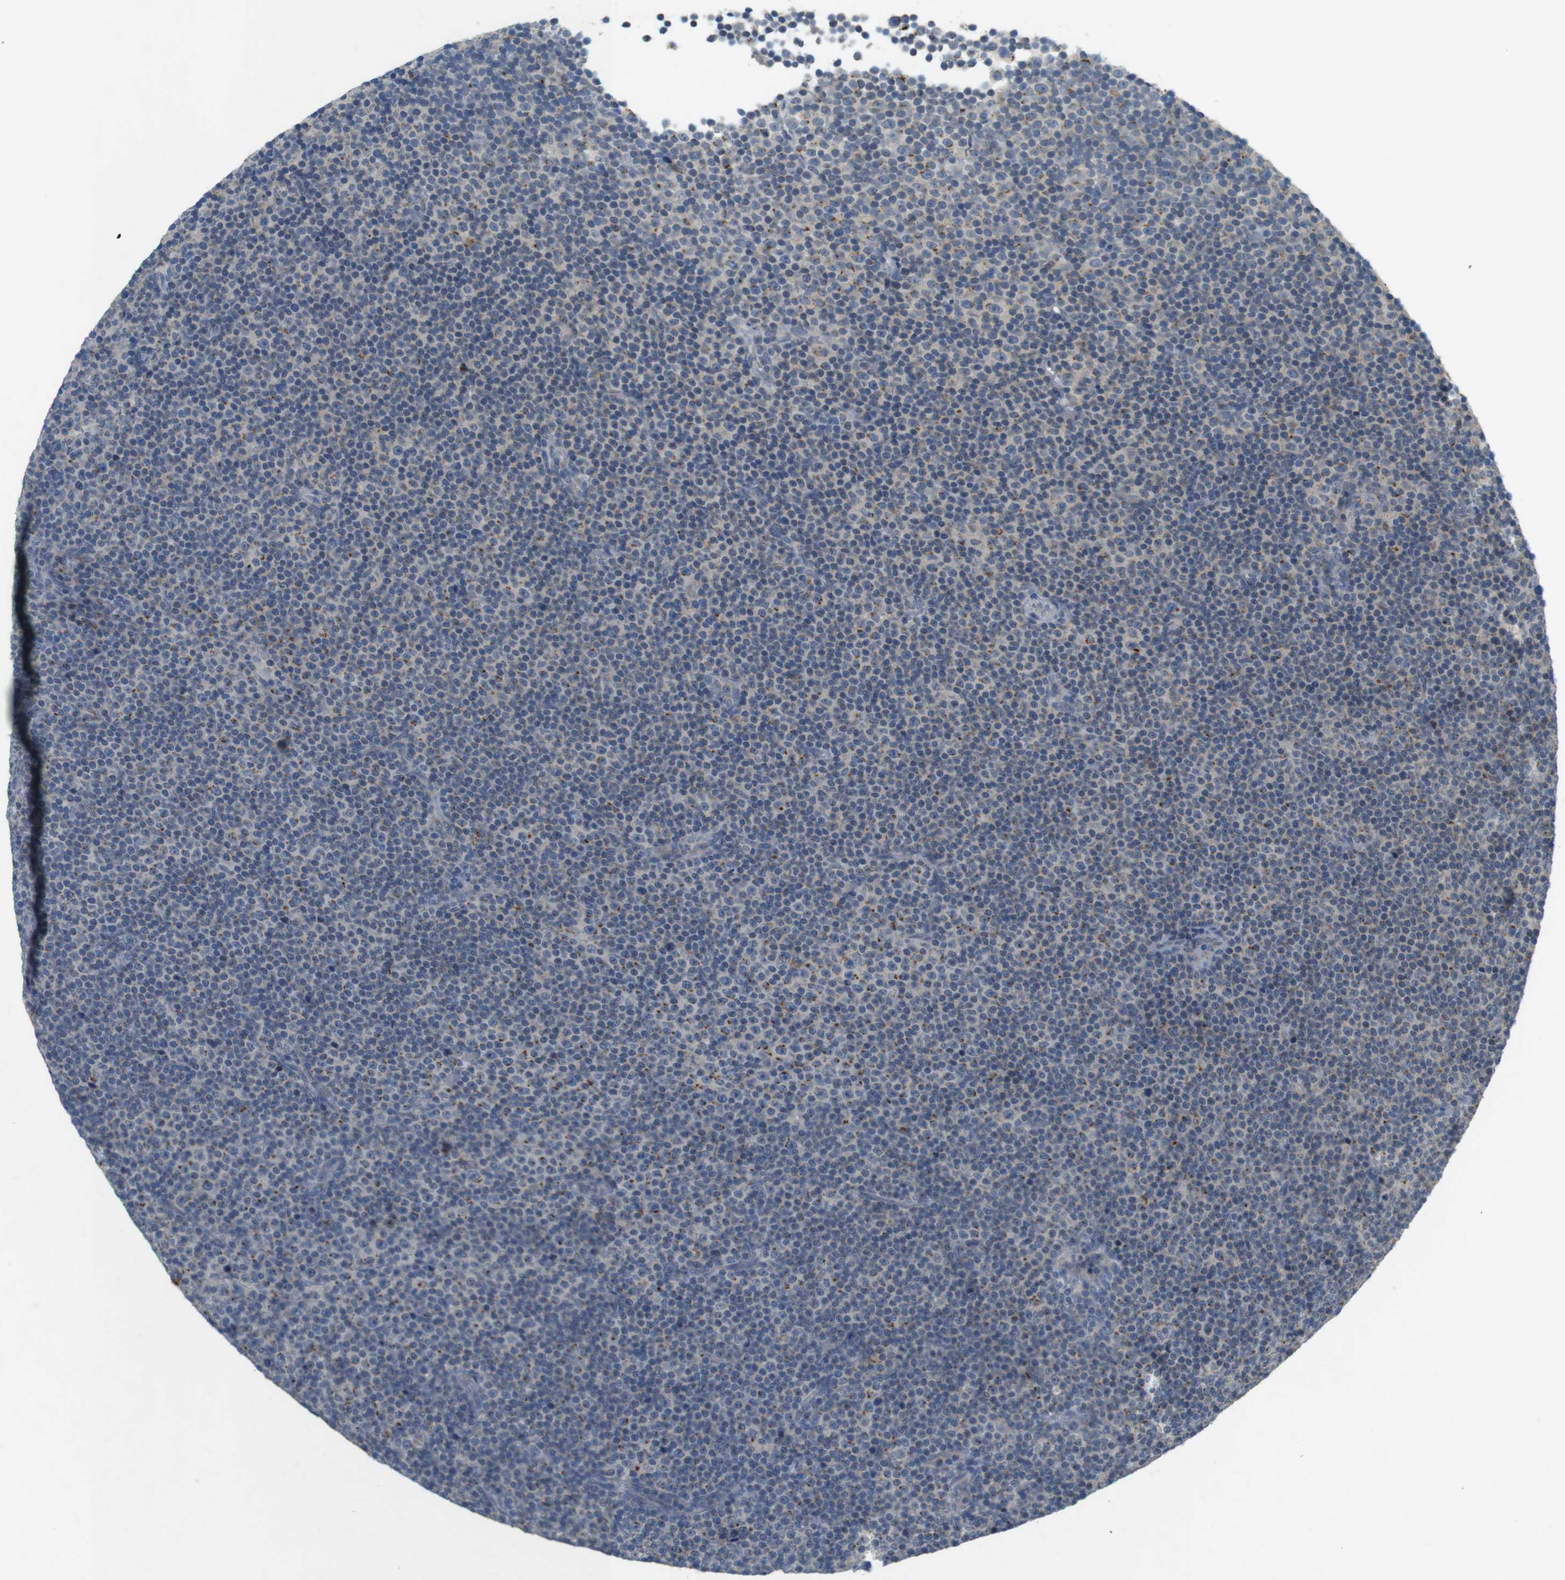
{"staining": {"intensity": "moderate", "quantity": "<25%", "location": "cytoplasmic/membranous"}, "tissue": "lymphoma", "cell_type": "Tumor cells", "image_type": "cancer", "snomed": [{"axis": "morphology", "description": "Malignant lymphoma, non-Hodgkin's type, Low grade"}, {"axis": "topography", "description": "Lymph node"}], "caption": "Immunohistochemistry (IHC) of human lymphoma demonstrates low levels of moderate cytoplasmic/membranous positivity in approximately <25% of tumor cells.", "gene": "YIPF3", "patient": {"sex": "female", "age": 67}}